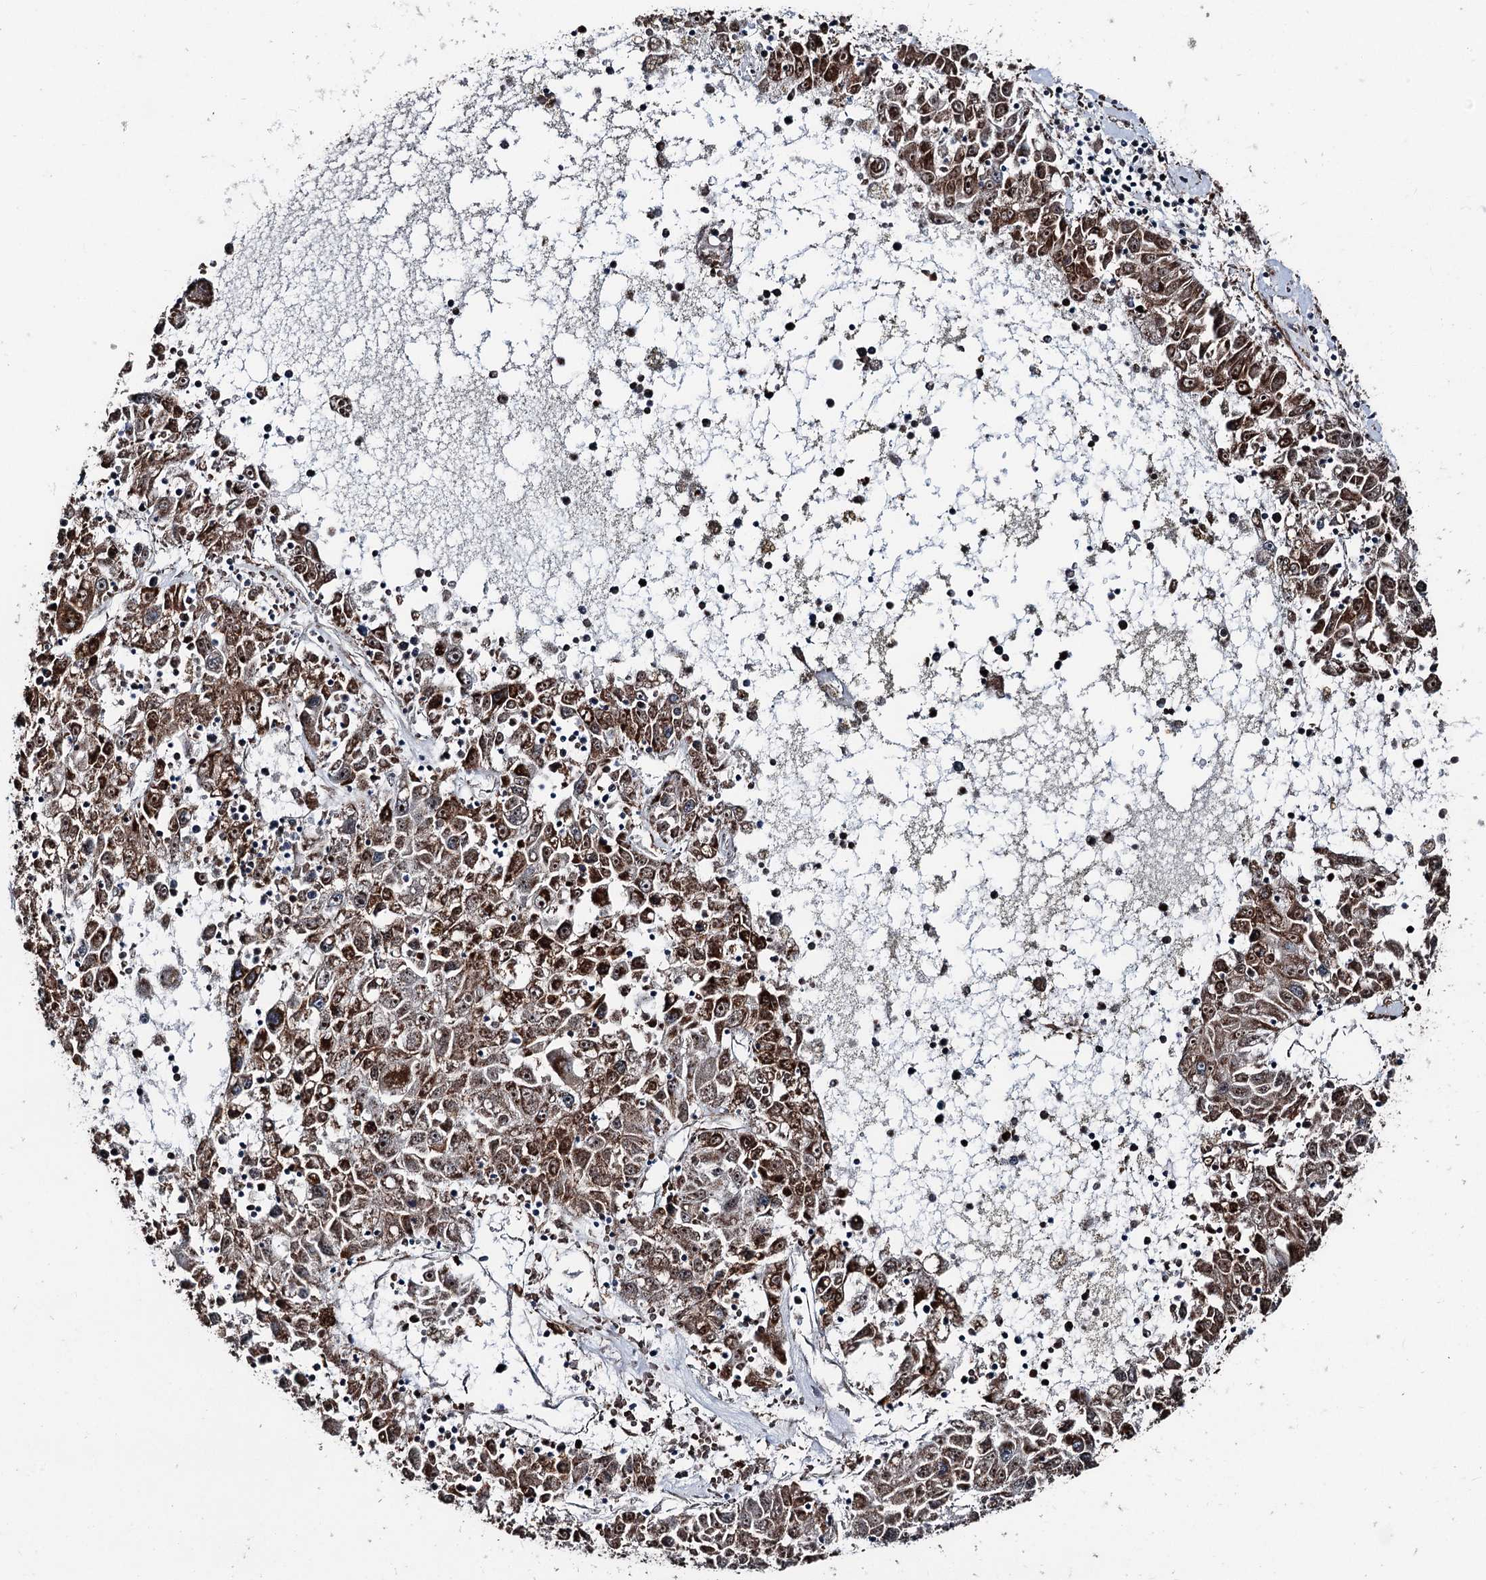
{"staining": {"intensity": "moderate", "quantity": ">75%", "location": "cytoplasmic/membranous,nuclear"}, "tissue": "liver cancer", "cell_type": "Tumor cells", "image_type": "cancer", "snomed": [{"axis": "morphology", "description": "Carcinoma, Hepatocellular, NOS"}, {"axis": "topography", "description": "Liver"}], "caption": "Immunohistochemical staining of human hepatocellular carcinoma (liver) displays medium levels of moderate cytoplasmic/membranous and nuclear staining in about >75% of tumor cells.", "gene": "DDIAS", "patient": {"sex": "male", "age": 49}}